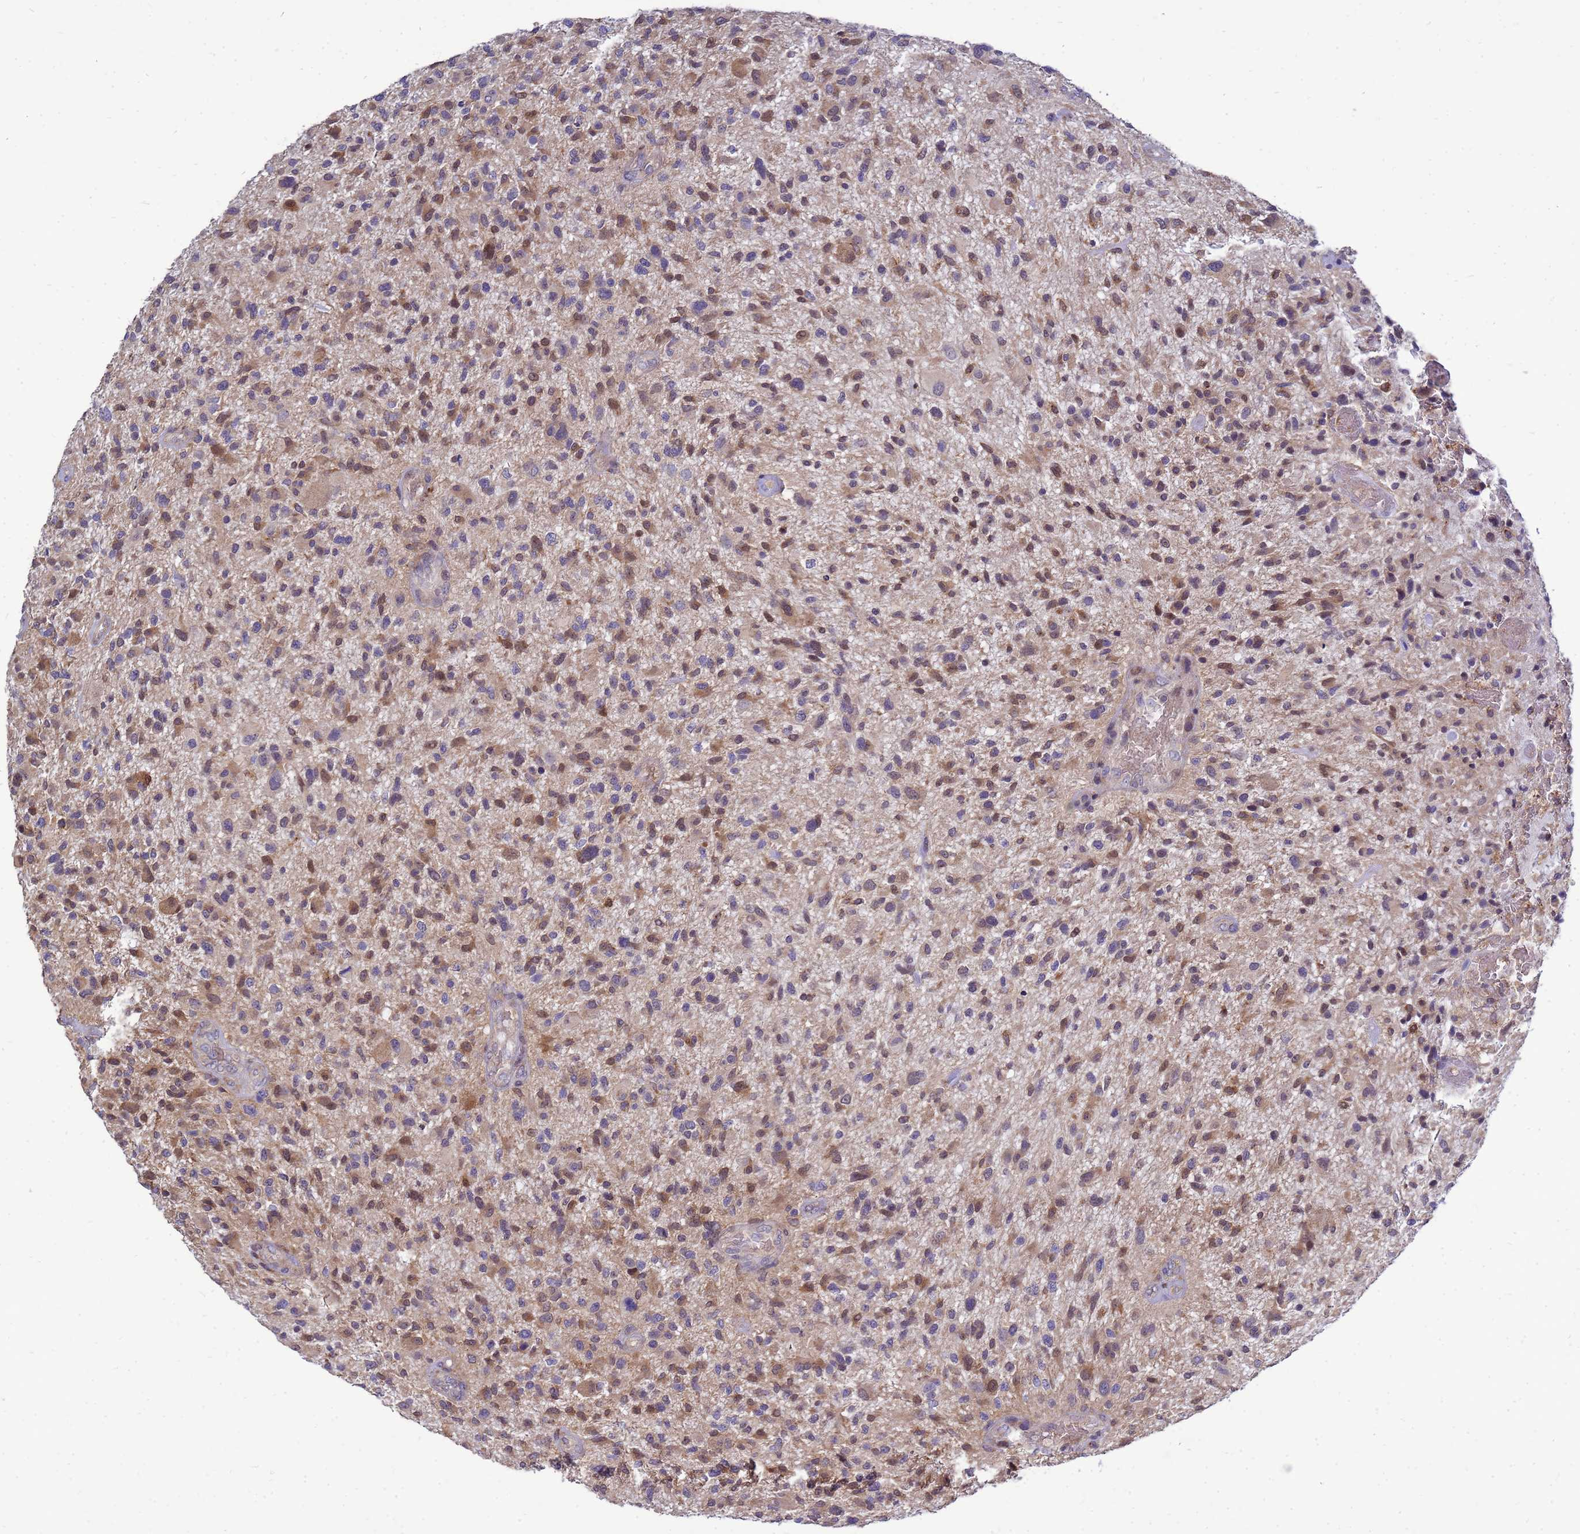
{"staining": {"intensity": "moderate", "quantity": "25%-75%", "location": "cytoplasmic/membranous,nuclear"}, "tissue": "glioma", "cell_type": "Tumor cells", "image_type": "cancer", "snomed": [{"axis": "morphology", "description": "Glioma, malignant, High grade"}, {"axis": "topography", "description": "Brain"}], "caption": "High-power microscopy captured an immunohistochemistry (IHC) image of malignant glioma (high-grade), revealing moderate cytoplasmic/membranous and nuclear positivity in about 25%-75% of tumor cells. (Stains: DAB in brown, nuclei in blue, Microscopy: brightfield microscopy at high magnification).", "gene": "EIF4EBP3", "patient": {"sex": "male", "age": 47}}